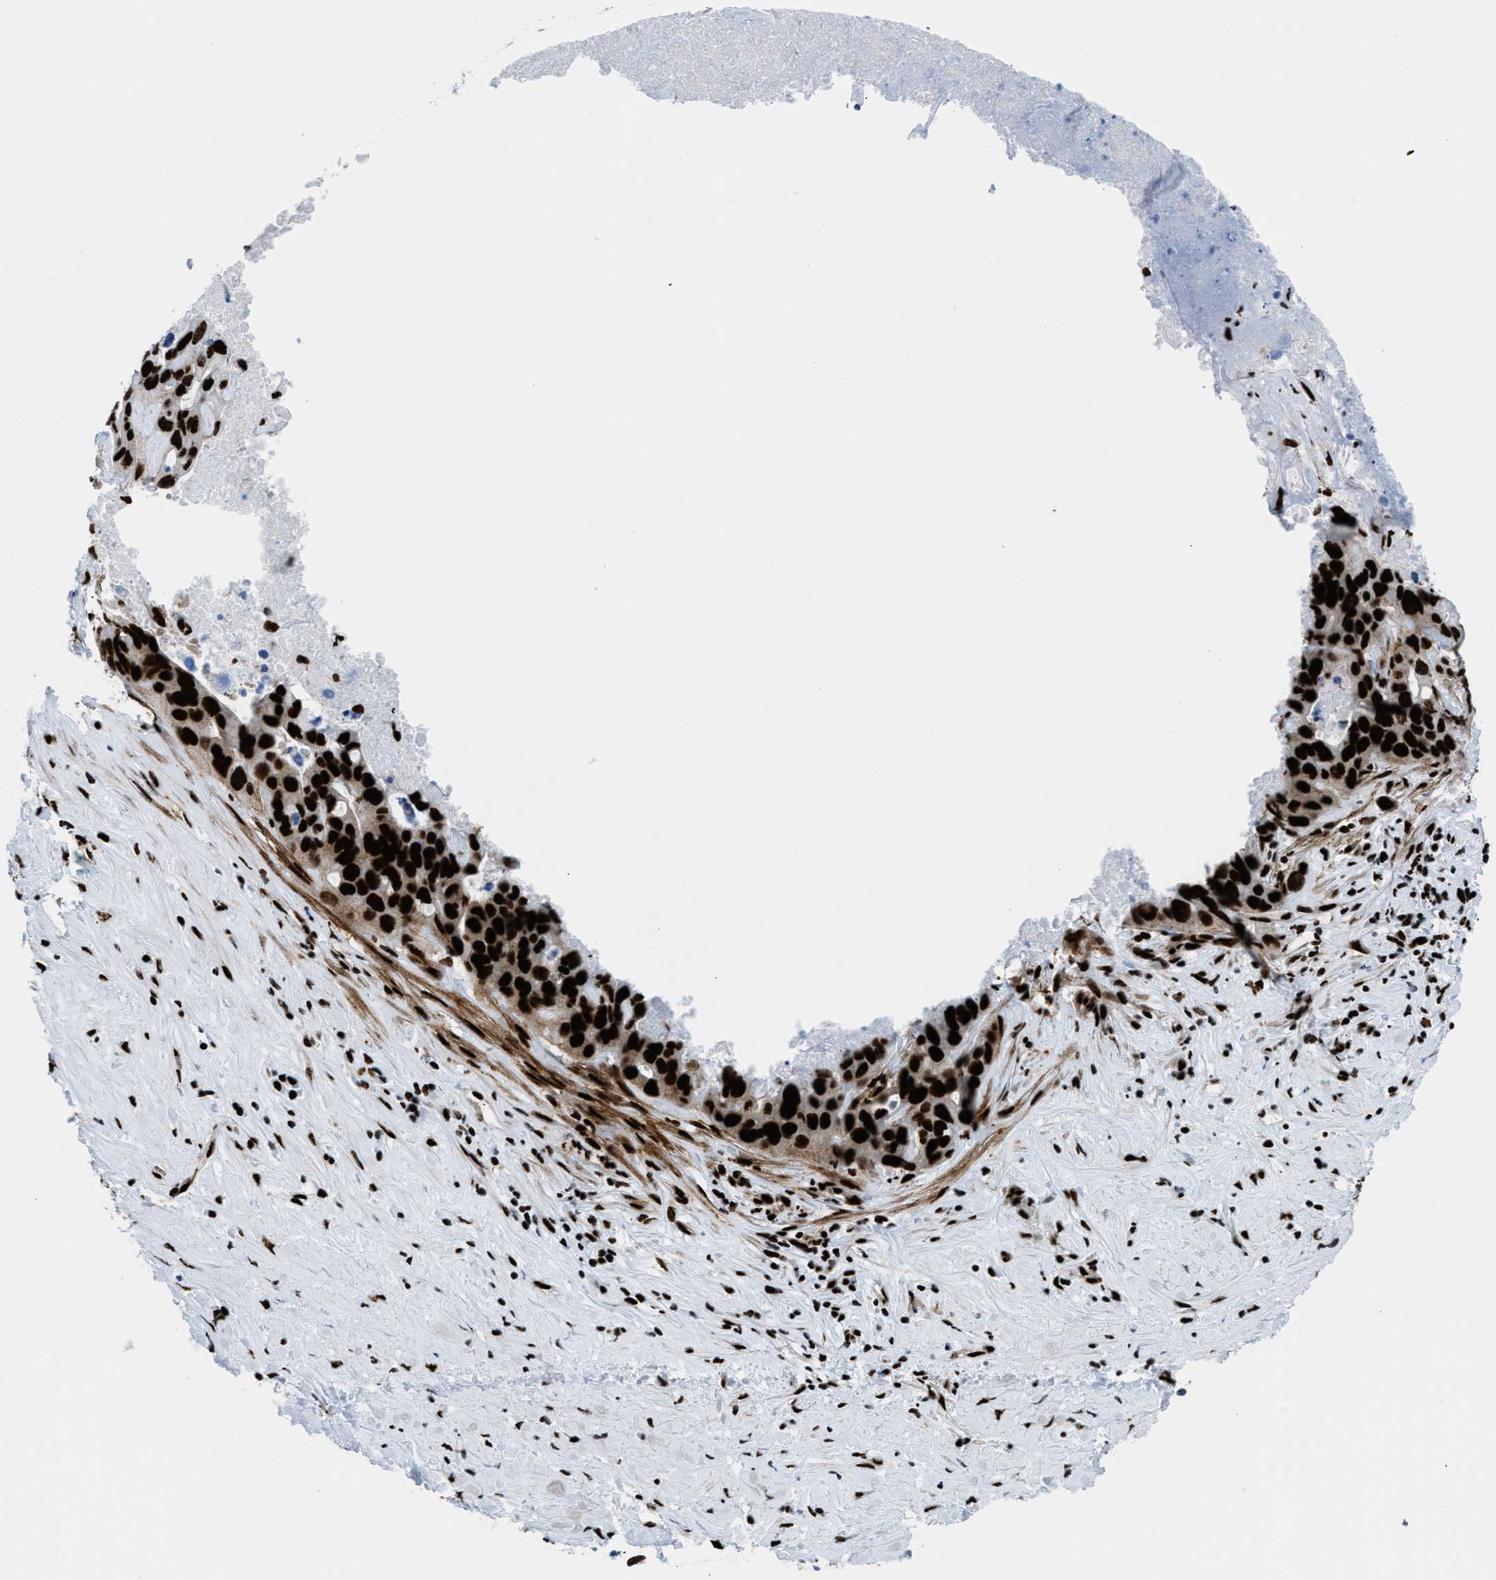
{"staining": {"intensity": "strong", "quantity": ">75%", "location": "nuclear"}, "tissue": "liver cancer", "cell_type": "Tumor cells", "image_type": "cancer", "snomed": [{"axis": "morphology", "description": "Cholangiocarcinoma"}, {"axis": "topography", "description": "Liver"}], "caption": "Cholangiocarcinoma (liver) stained with DAB (3,3'-diaminobenzidine) immunohistochemistry (IHC) reveals high levels of strong nuclear expression in approximately >75% of tumor cells. (DAB IHC with brightfield microscopy, high magnification).", "gene": "NONO", "patient": {"sex": "female", "age": 65}}